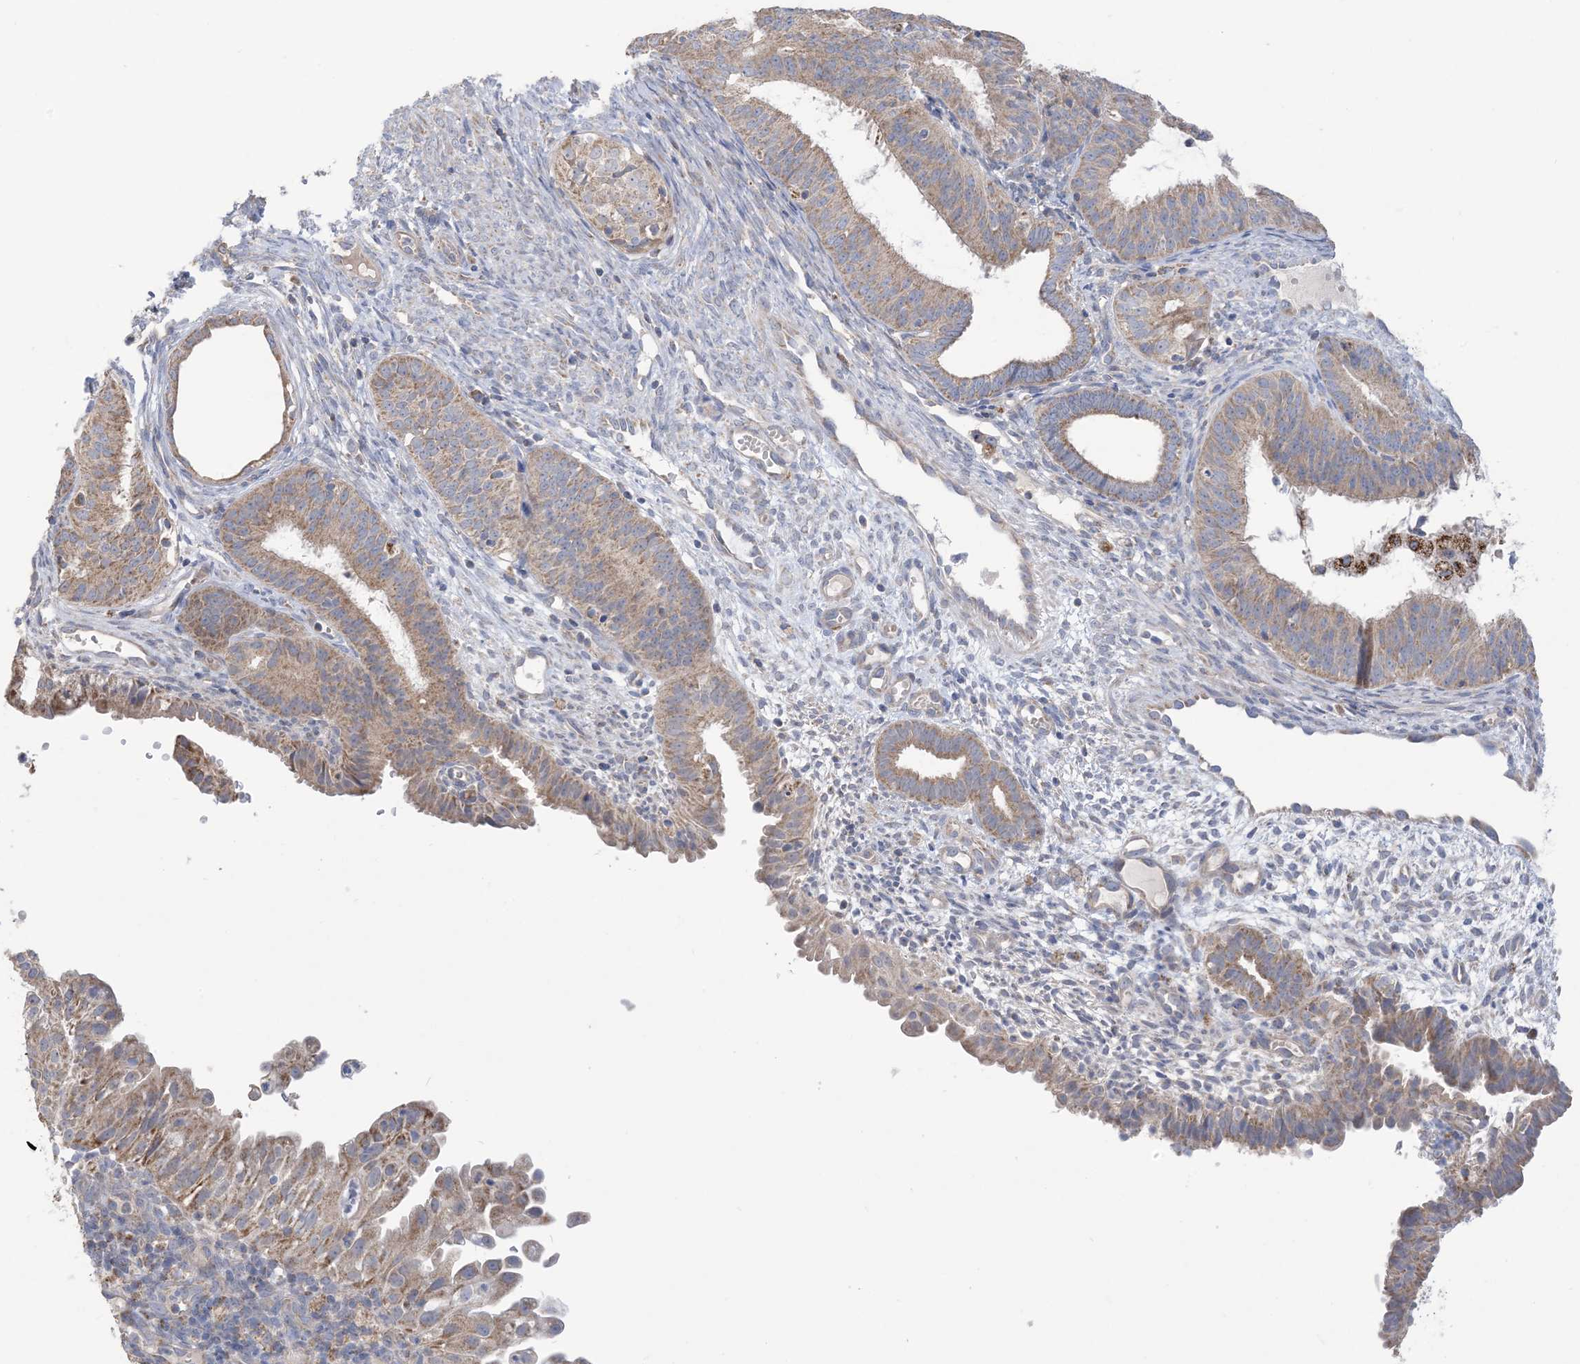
{"staining": {"intensity": "moderate", "quantity": "25%-75%", "location": "cytoplasmic/membranous"}, "tissue": "endometrial cancer", "cell_type": "Tumor cells", "image_type": "cancer", "snomed": [{"axis": "morphology", "description": "Adenocarcinoma, NOS"}, {"axis": "topography", "description": "Endometrium"}], "caption": "Protein staining exhibits moderate cytoplasmic/membranous expression in approximately 25%-75% of tumor cells in endometrial cancer.", "gene": "CLEC16A", "patient": {"sex": "female", "age": 51}}